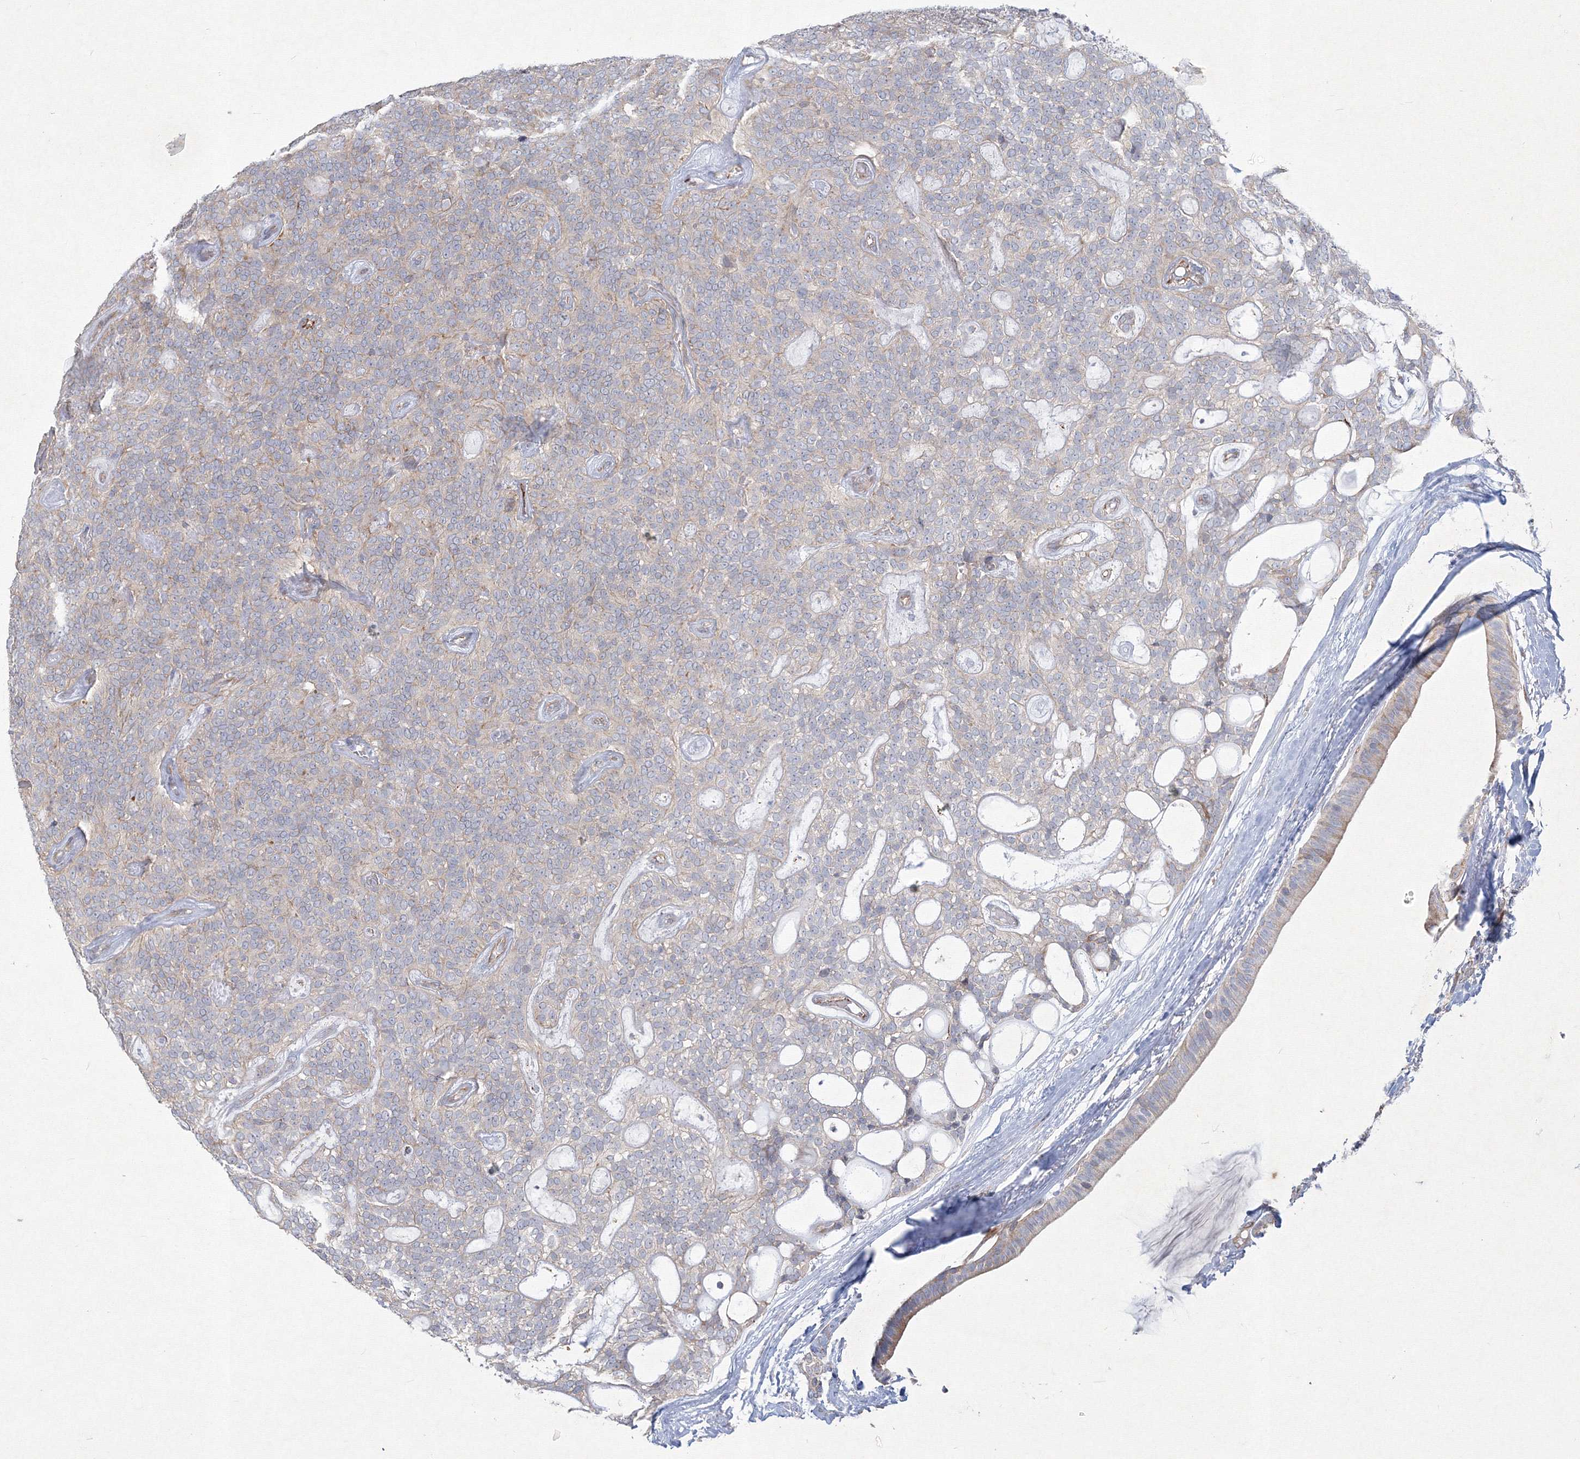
{"staining": {"intensity": "negative", "quantity": "none", "location": "none"}, "tissue": "head and neck cancer", "cell_type": "Tumor cells", "image_type": "cancer", "snomed": [{"axis": "morphology", "description": "Adenocarcinoma, NOS"}, {"axis": "topography", "description": "Head-Neck"}], "caption": "Tumor cells show no significant protein positivity in head and neck cancer (adenocarcinoma).", "gene": "WDR49", "patient": {"sex": "male", "age": 66}}